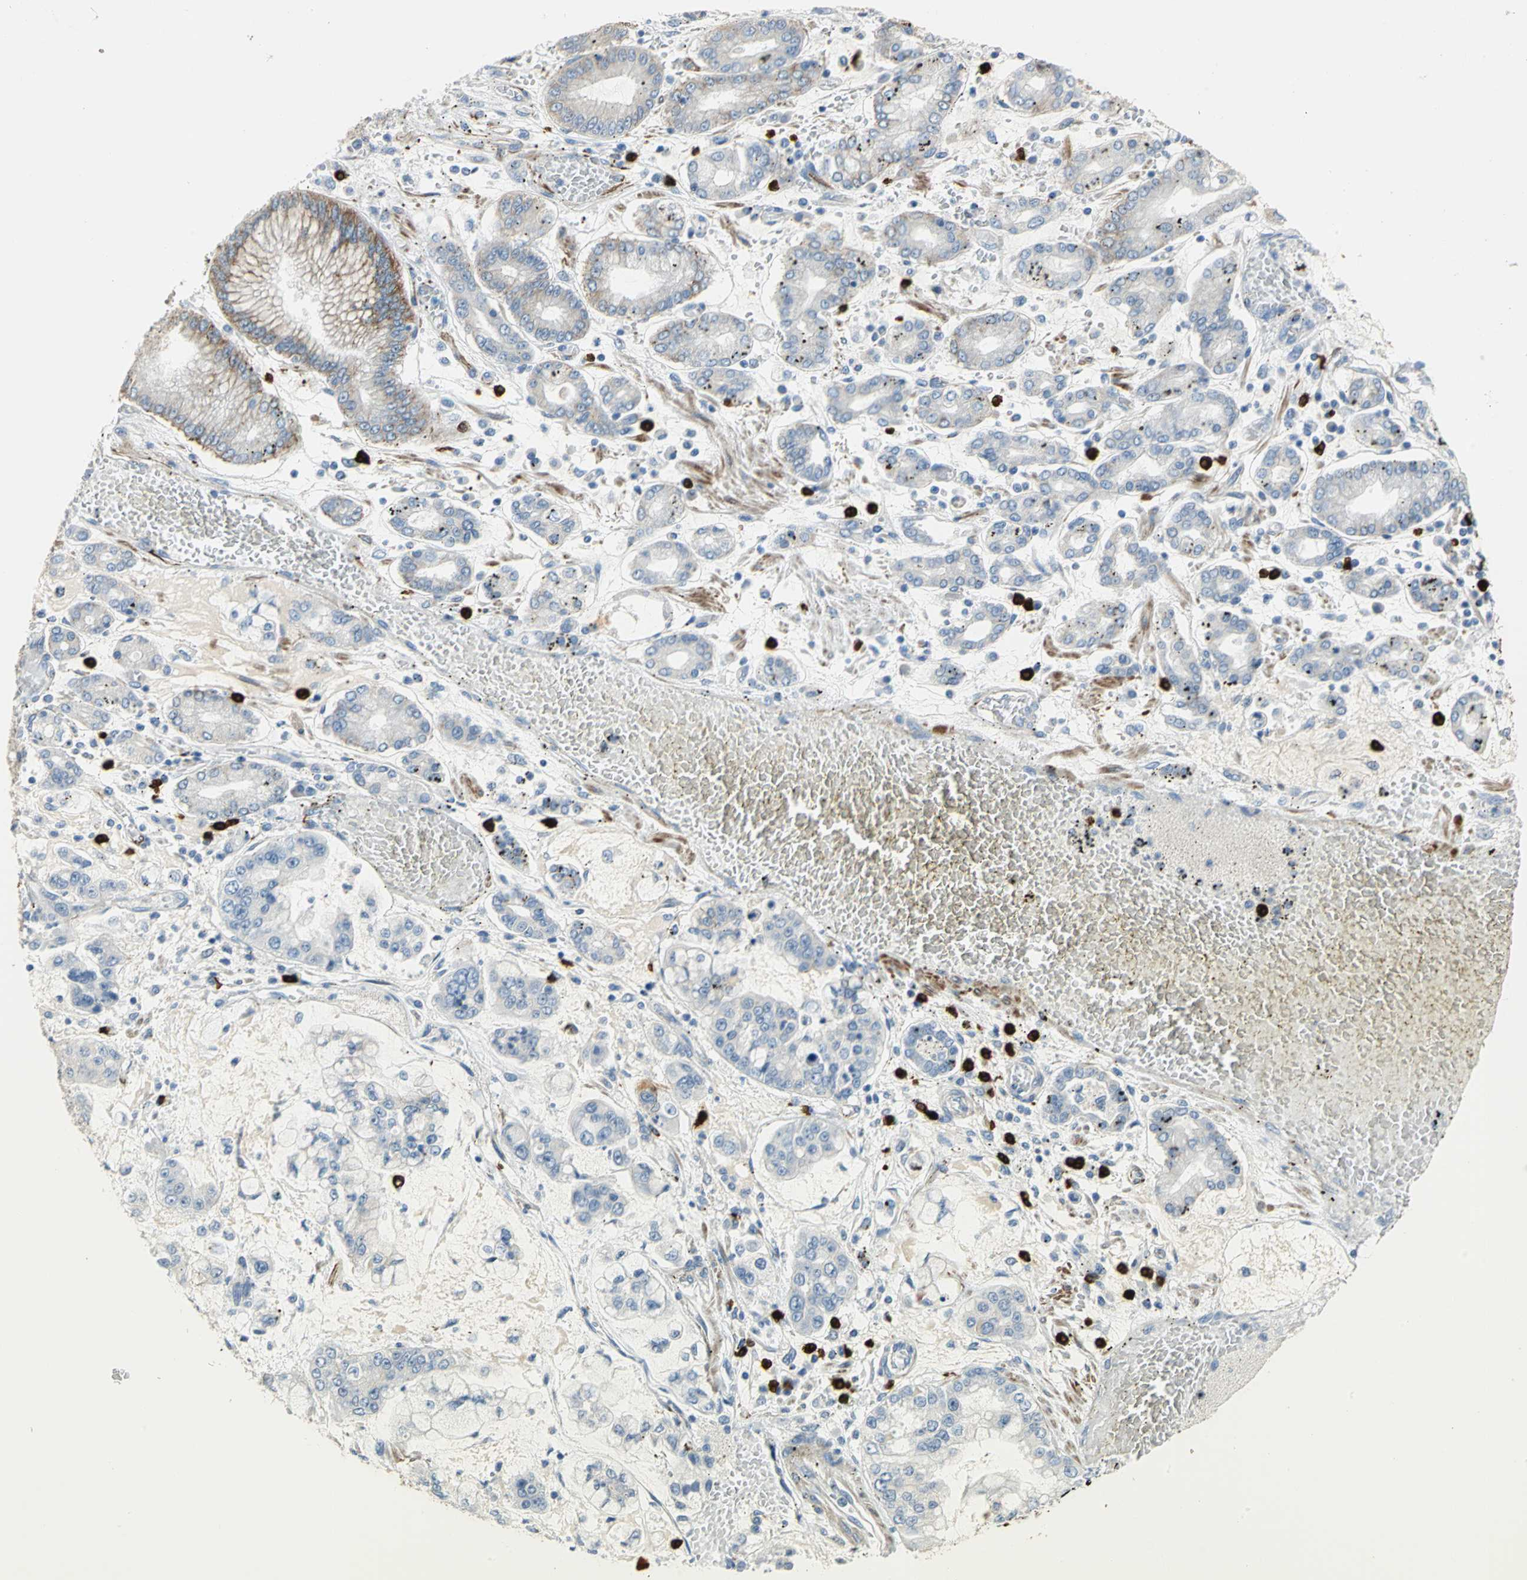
{"staining": {"intensity": "moderate", "quantity": "<25%", "location": "cytoplasmic/membranous"}, "tissue": "stomach cancer", "cell_type": "Tumor cells", "image_type": "cancer", "snomed": [{"axis": "morphology", "description": "Normal tissue, NOS"}, {"axis": "morphology", "description": "Adenocarcinoma, NOS"}, {"axis": "topography", "description": "Stomach, upper"}, {"axis": "topography", "description": "Stomach"}], "caption": "Protein expression analysis of human stomach cancer reveals moderate cytoplasmic/membranous staining in about <25% of tumor cells.", "gene": "ALOX15", "patient": {"sex": "male", "age": 76}}